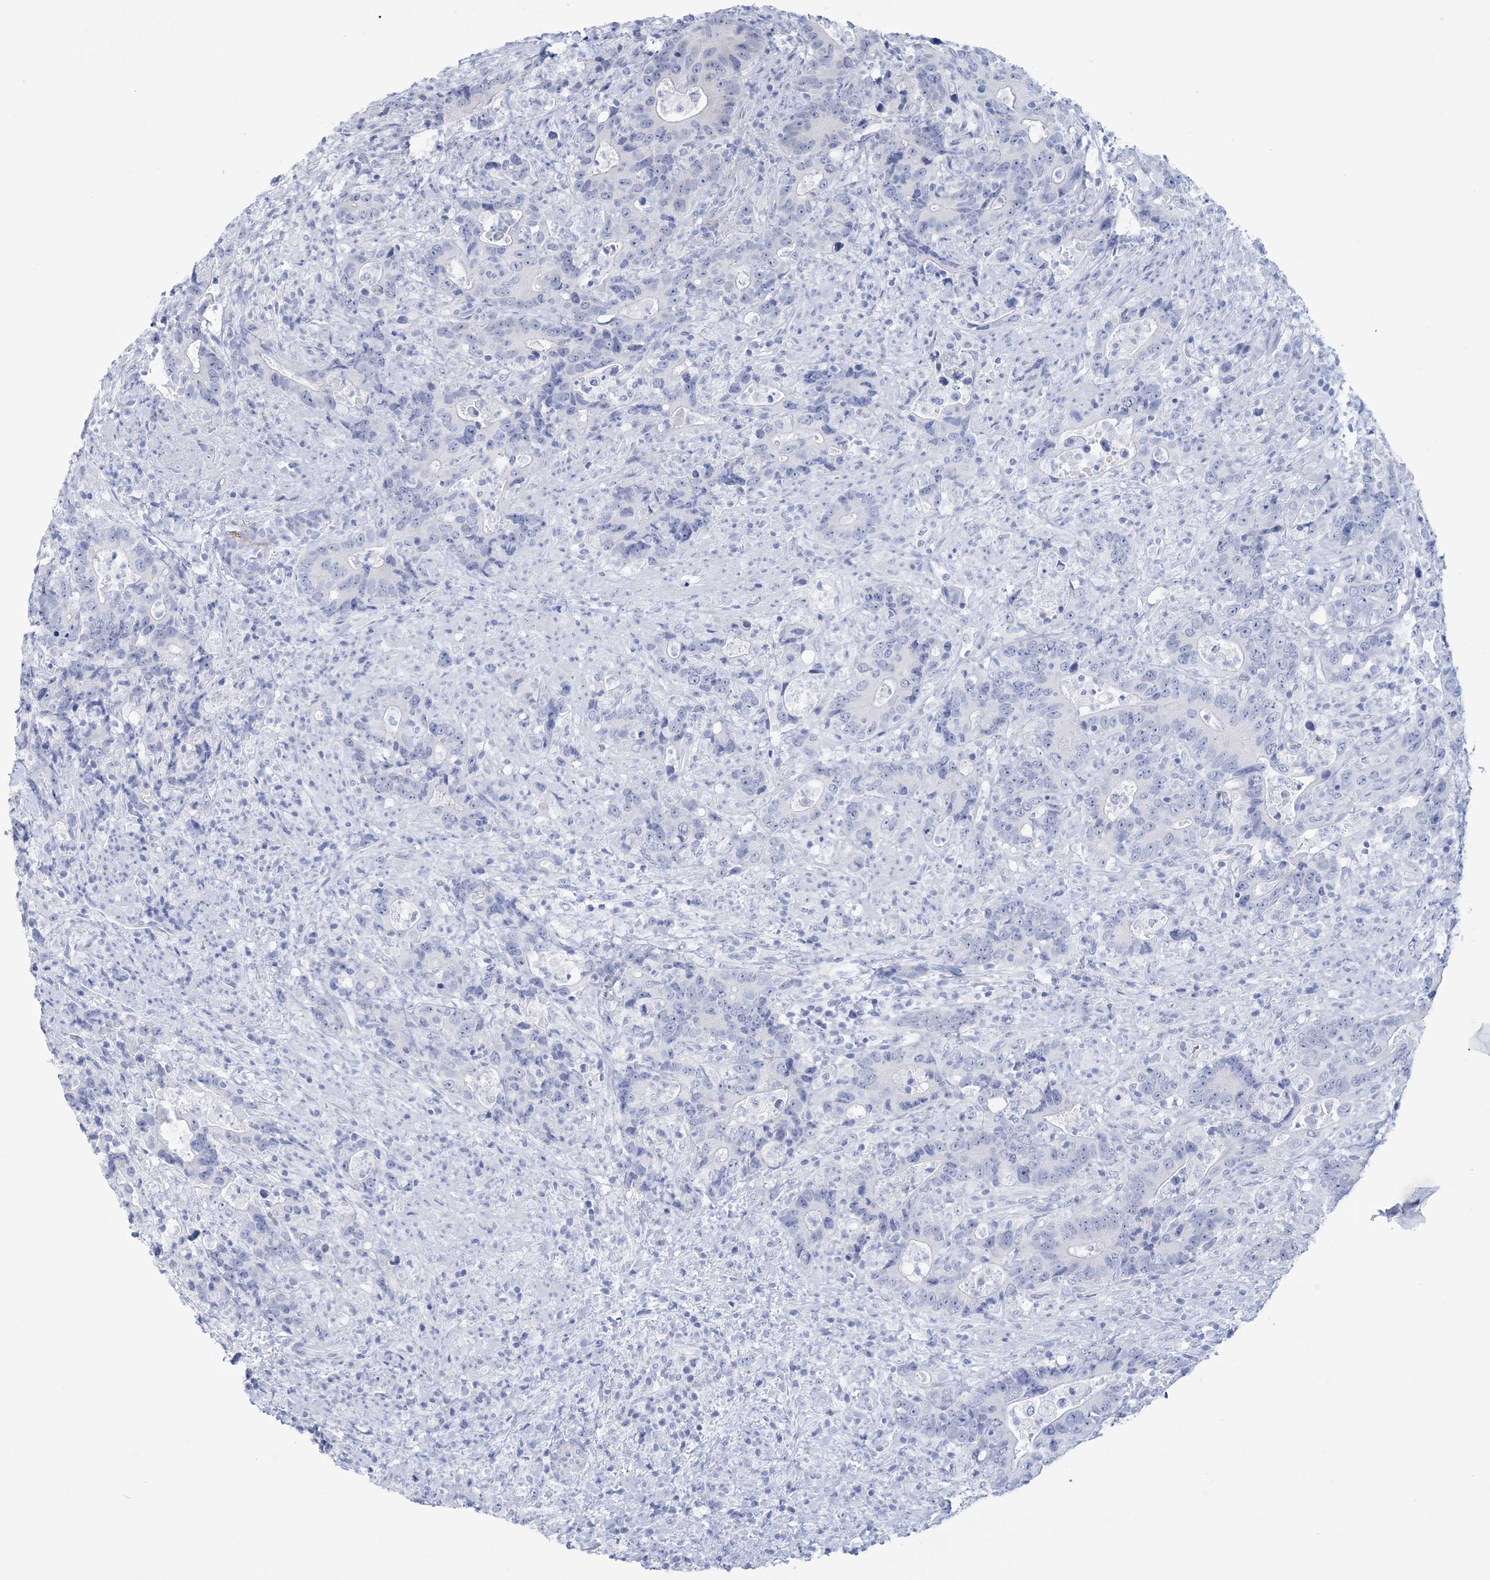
{"staining": {"intensity": "negative", "quantity": "none", "location": "none"}, "tissue": "colorectal cancer", "cell_type": "Tumor cells", "image_type": "cancer", "snomed": [{"axis": "morphology", "description": "Adenocarcinoma, NOS"}, {"axis": "topography", "description": "Colon"}], "caption": "Immunohistochemical staining of human colorectal adenocarcinoma displays no significant expression in tumor cells. Brightfield microscopy of immunohistochemistry (IHC) stained with DAB (3,3'-diaminobenzidine) (brown) and hematoxylin (blue), captured at high magnification.", "gene": "DPCD", "patient": {"sex": "female", "age": 75}}